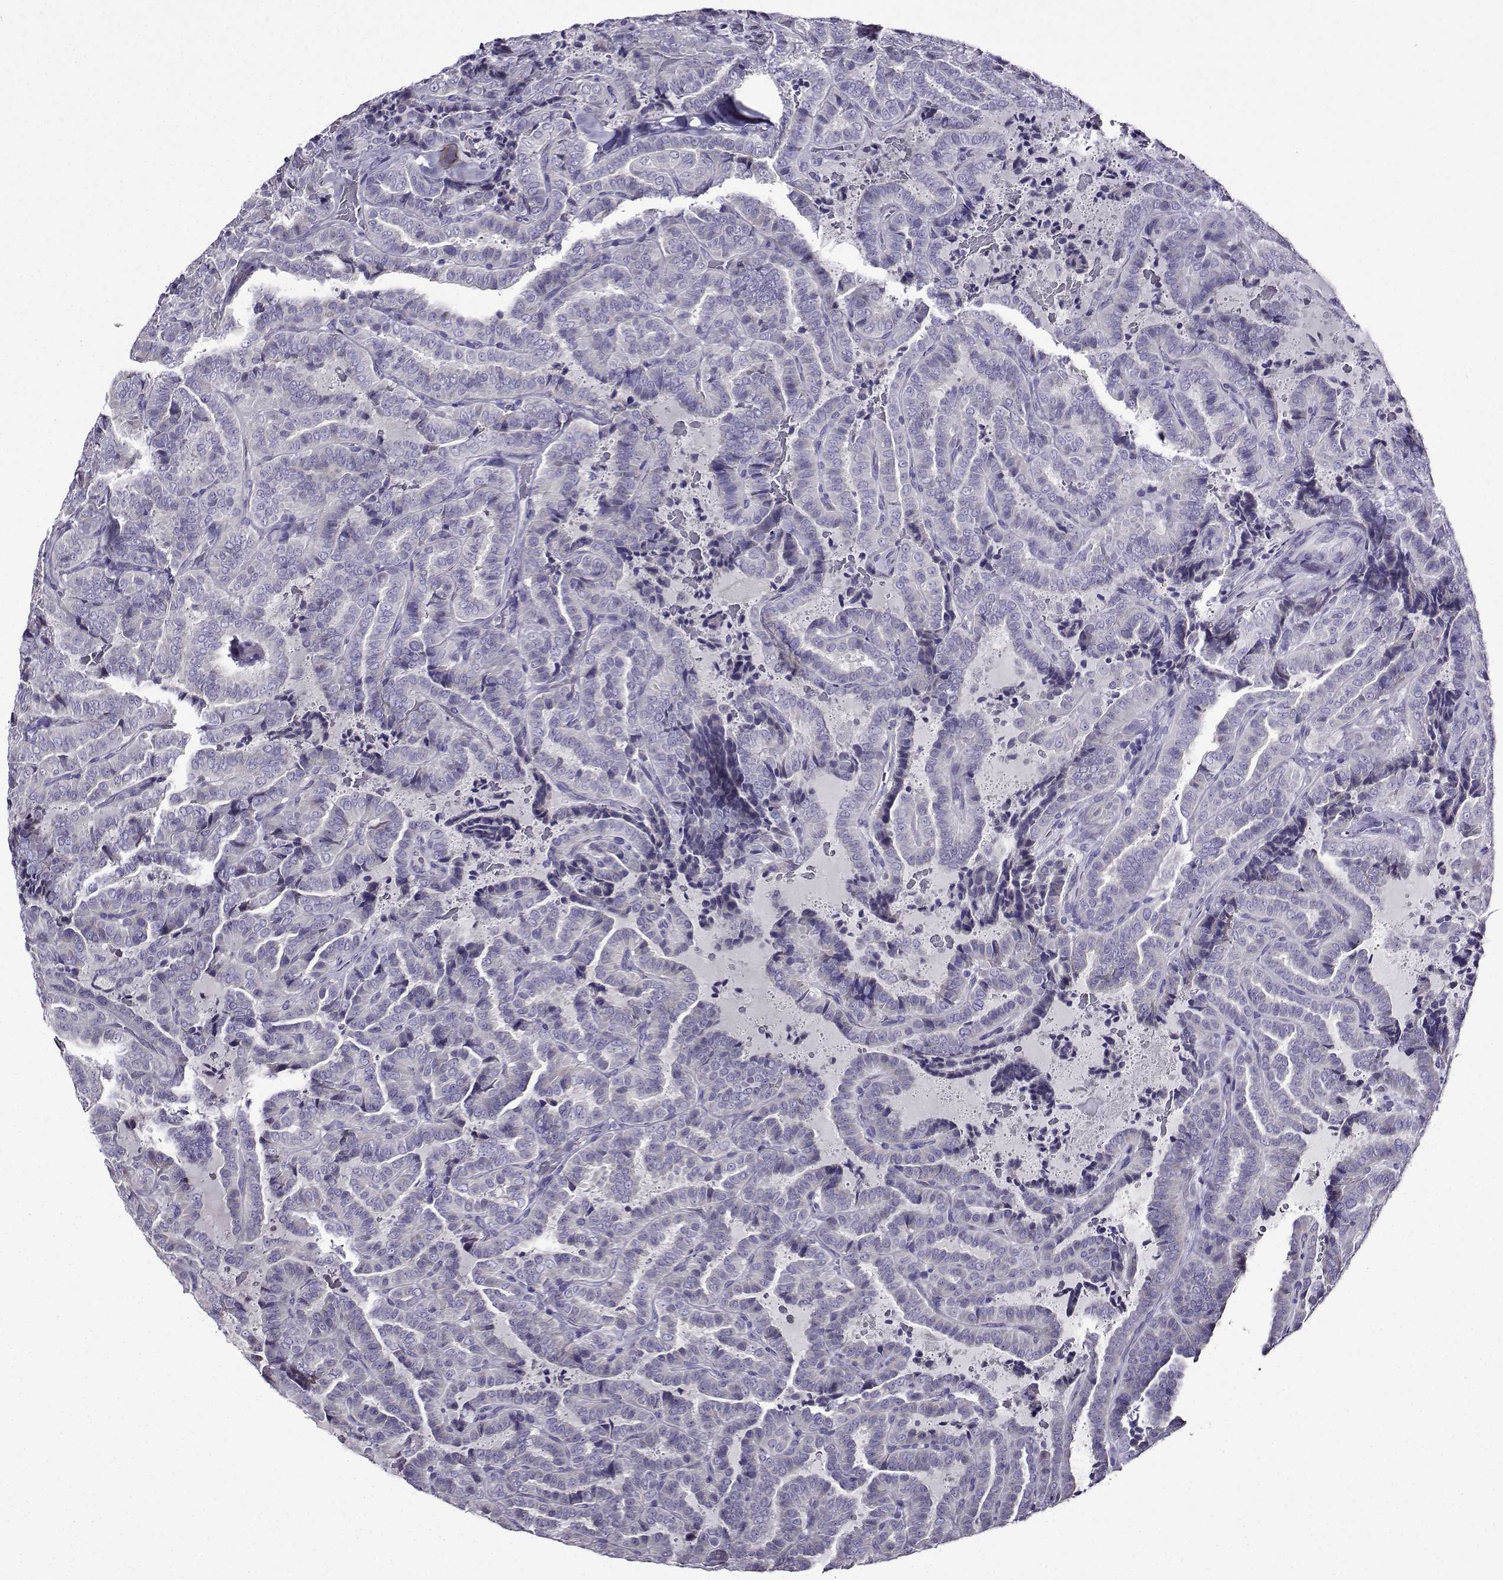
{"staining": {"intensity": "negative", "quantity": "none", "location": "none"}, "tissue": "thyroid cancer", "cell_type": "Tumor cells", "image_type": "cancer", "snomed": [{"axis": "morphology", "description": "Papillary adenocarcinoma, NOS"}, {"axis": "topography", "description": "Thyroid gland"}], "caption": "This is an IHC image of human thyroid papillary adenocarcinoma. There is no expression in tumor cells.", "gene": "TMEM266", "patient": {"sex": "female", "age": 39}}